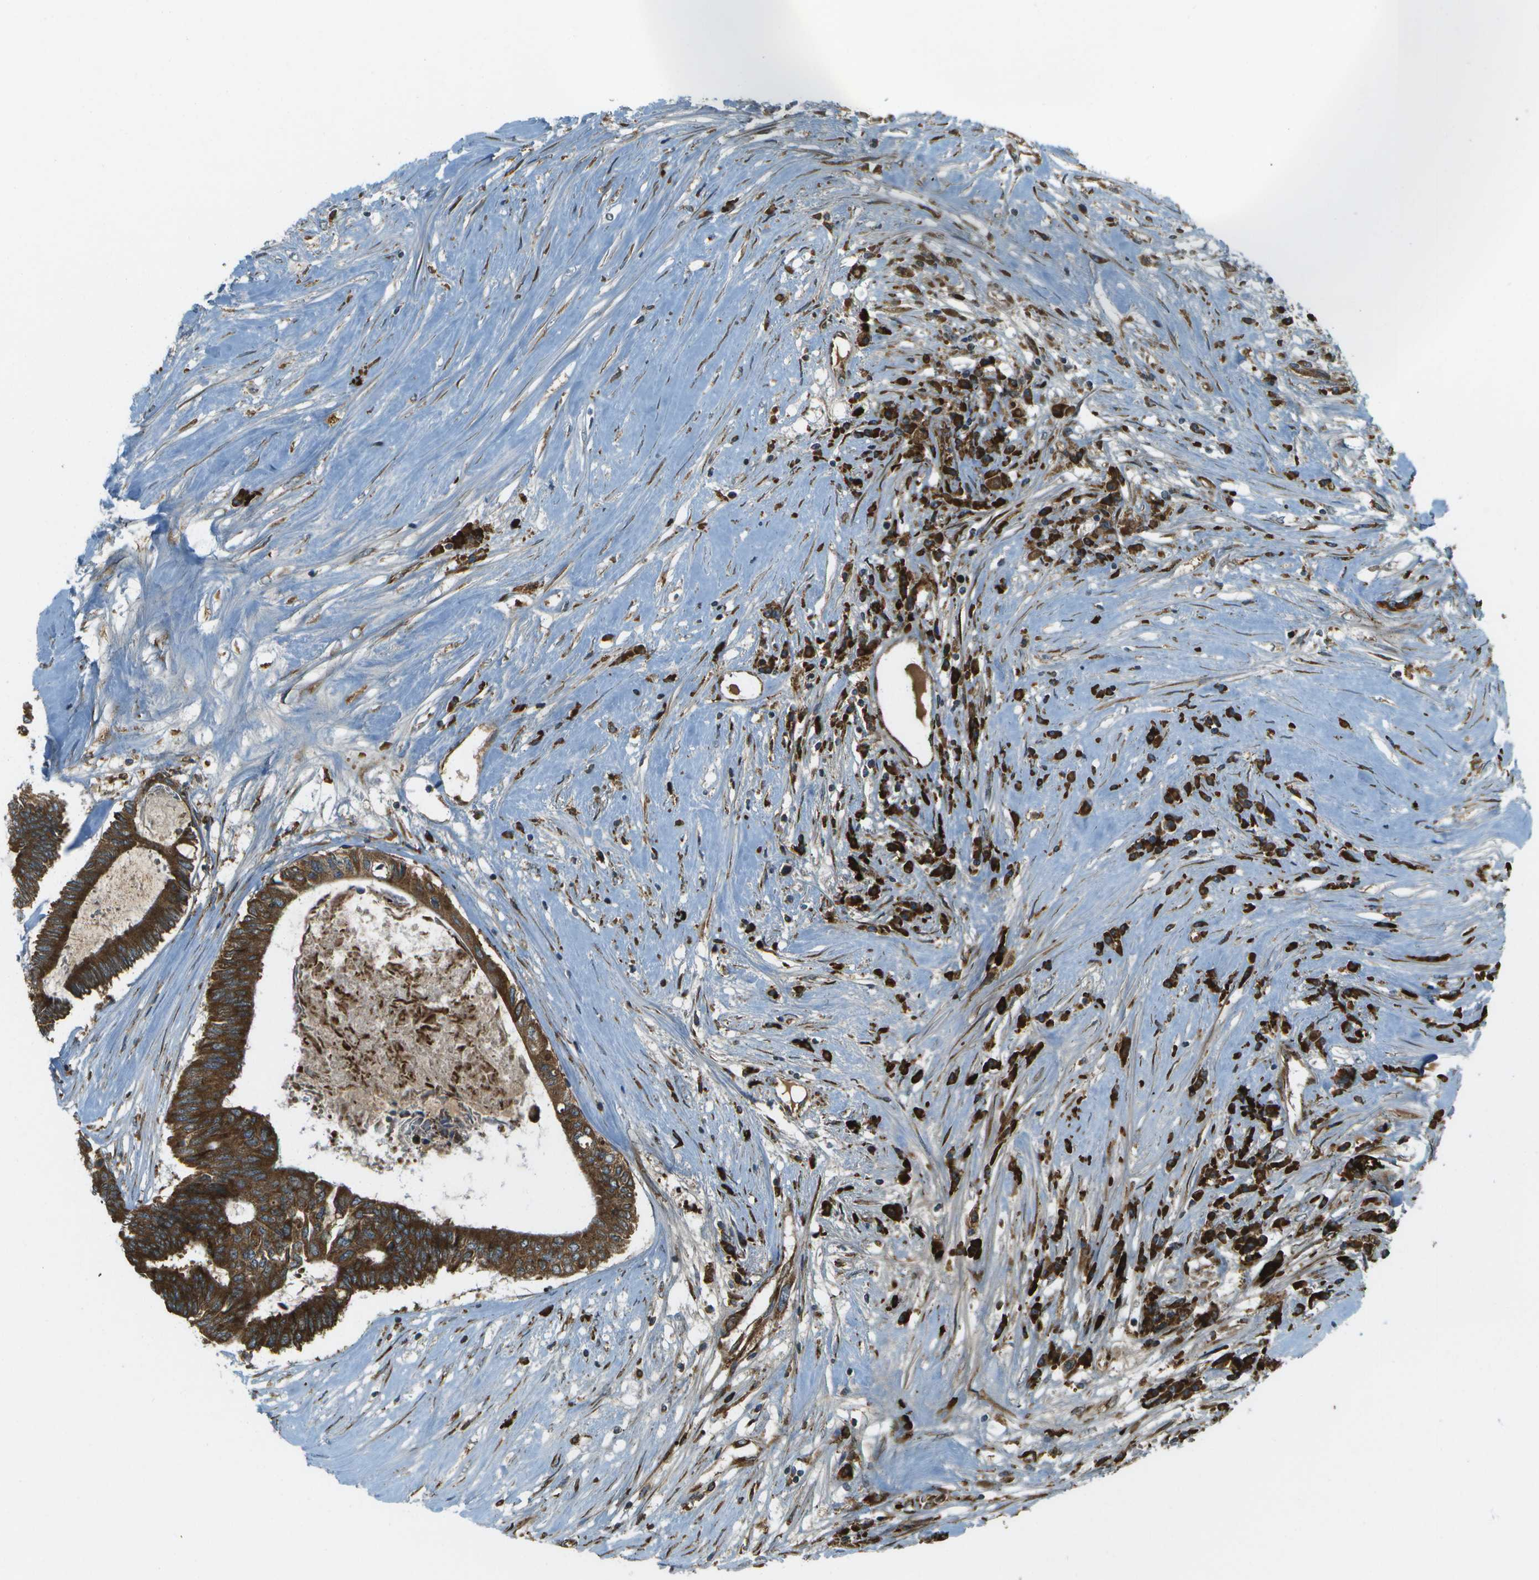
{"staining": {"intensity": "strong", "quantity": ">75%", "location": "cytoplasmic/membranous"}, "tissue": "colorectal cancer", "cell_type": "Tumor cells", "image_type": "cancer", "snomed": [{"axis": "morphology", "description": "Adenocarcinoma, NOS"}, {"axis": "topography", "description": "Rectum"}], "caption": "Strong cytoplasmic/membranous positivity is present in about >75% of tumor cells in adenocarcinoma (colorectal). Immunohistochemistry (ihc) stains the protein in brown and the nuclei are stained blue.", "gene": "USP30", "patient": {"sex": "male", "age": 63}}